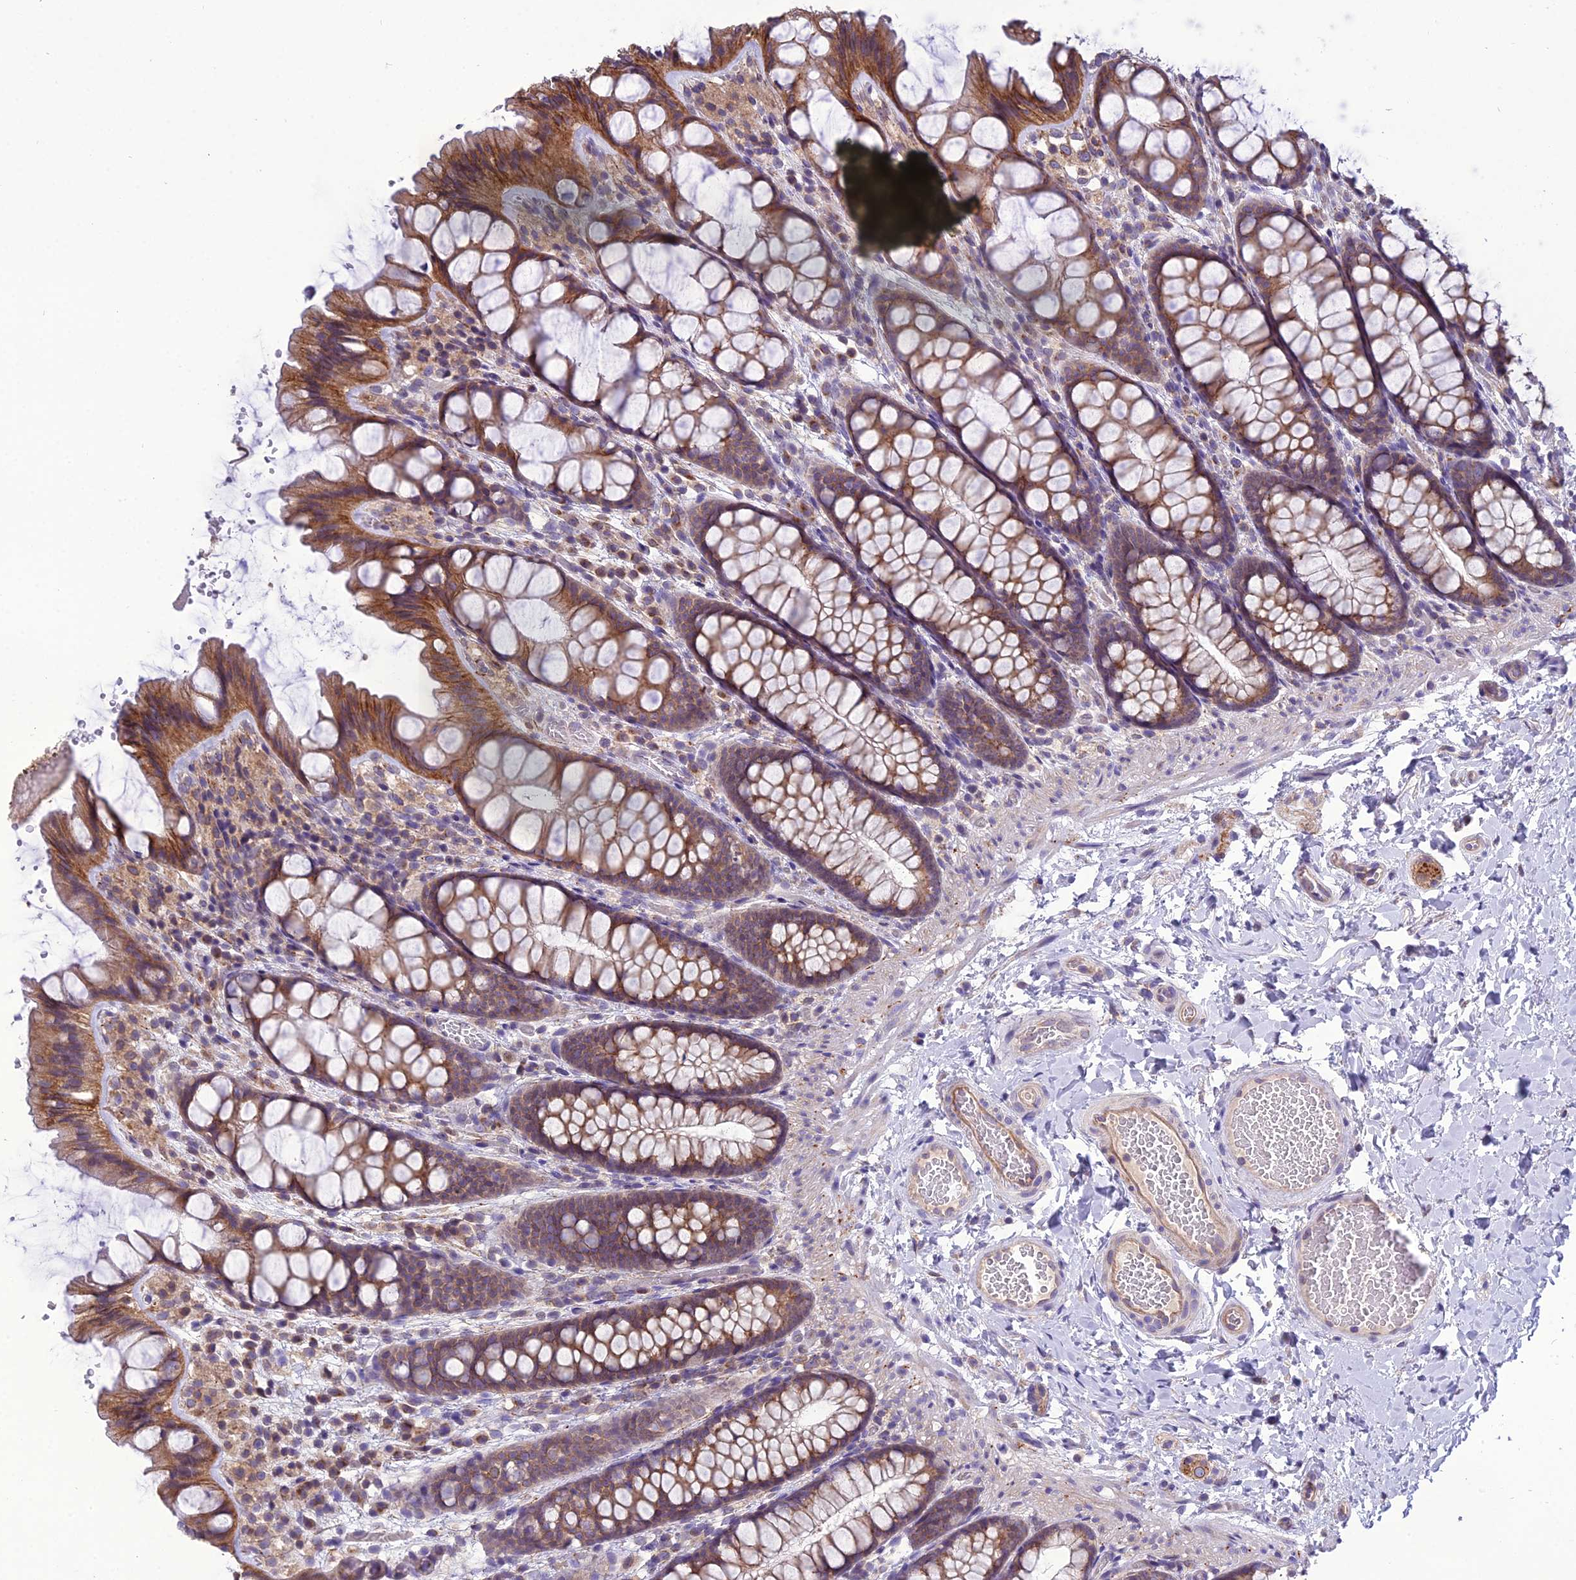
{"staining": {"intensity": "weak", "quantity": ">75%", "location": "cytoplasmic/membranous"}, "tissue": "colon", "cell_type": "Endothelial cells", "image_type": "normal", "snomed": [{"axis": "morphology", "description": "Normal tissue, NOS"}, {"axis": "topography", "description": "Colon"}], "caption": "Colon stained for a protein (brown) exhibits weak cytoplasmic/membranous positive expression in approximately >75% of endothelial cells.", "gene": "GOLPH3", "patient": {"sex": "male", "age": 47}}